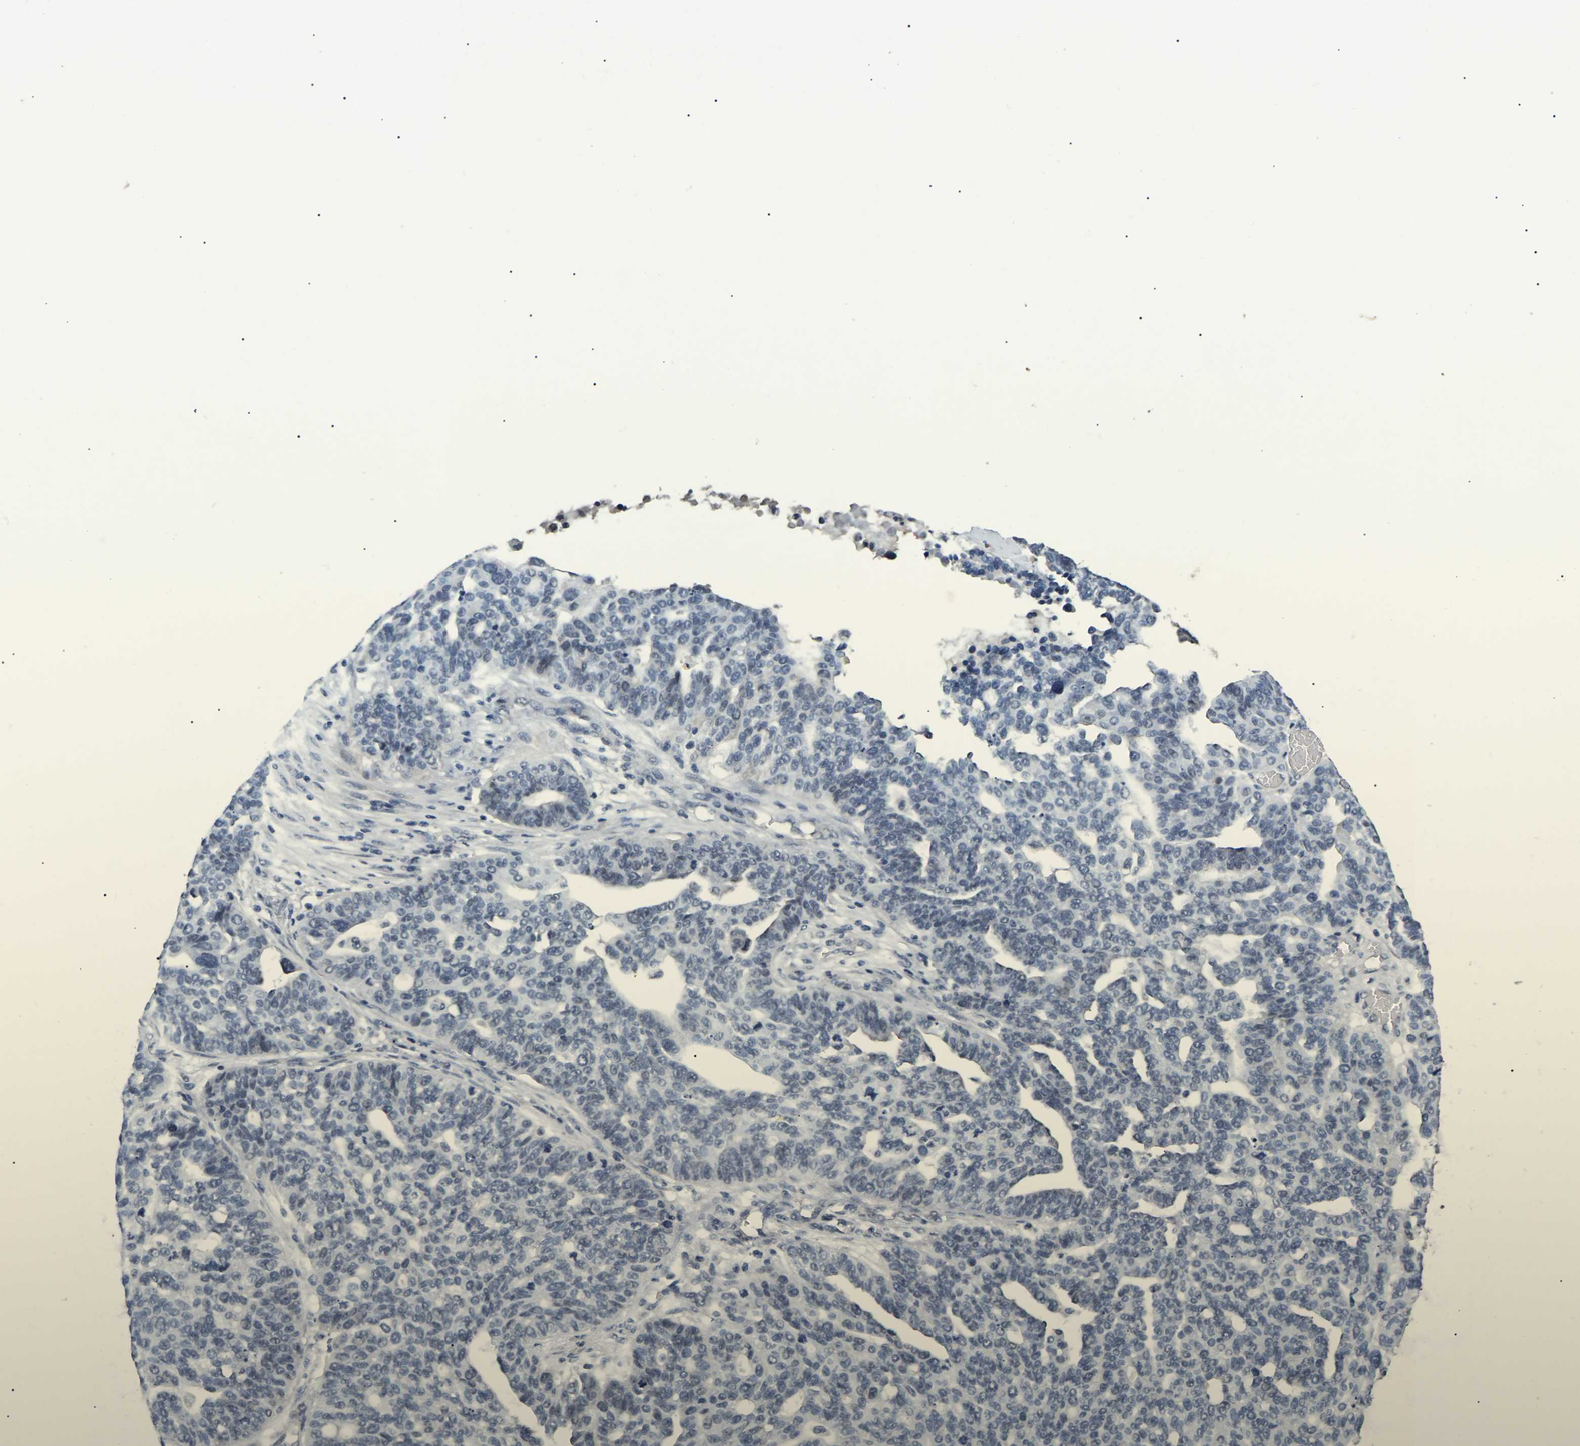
{"staining": {"intensity": "negative", "quantity": "none", "location": "none"}, "tissue": "ovarian cancer", "cell_type": "Tumor cells", "image_type": "cancer", "snomed": [{"axis": "morphology", "description": "Cystadenocarcinoma, serous, NOS"}, {"axis": "topography", "description": "Ovary"}], "caption": "High magnification brightfield microscopy of ovarian cancer stained with DAB (brown) and counterstained with hematoxylin (blue): tumor cells show no significant positivity.", "gene": "PPM1E", "patient": {"sex": "female", "age": 59}}